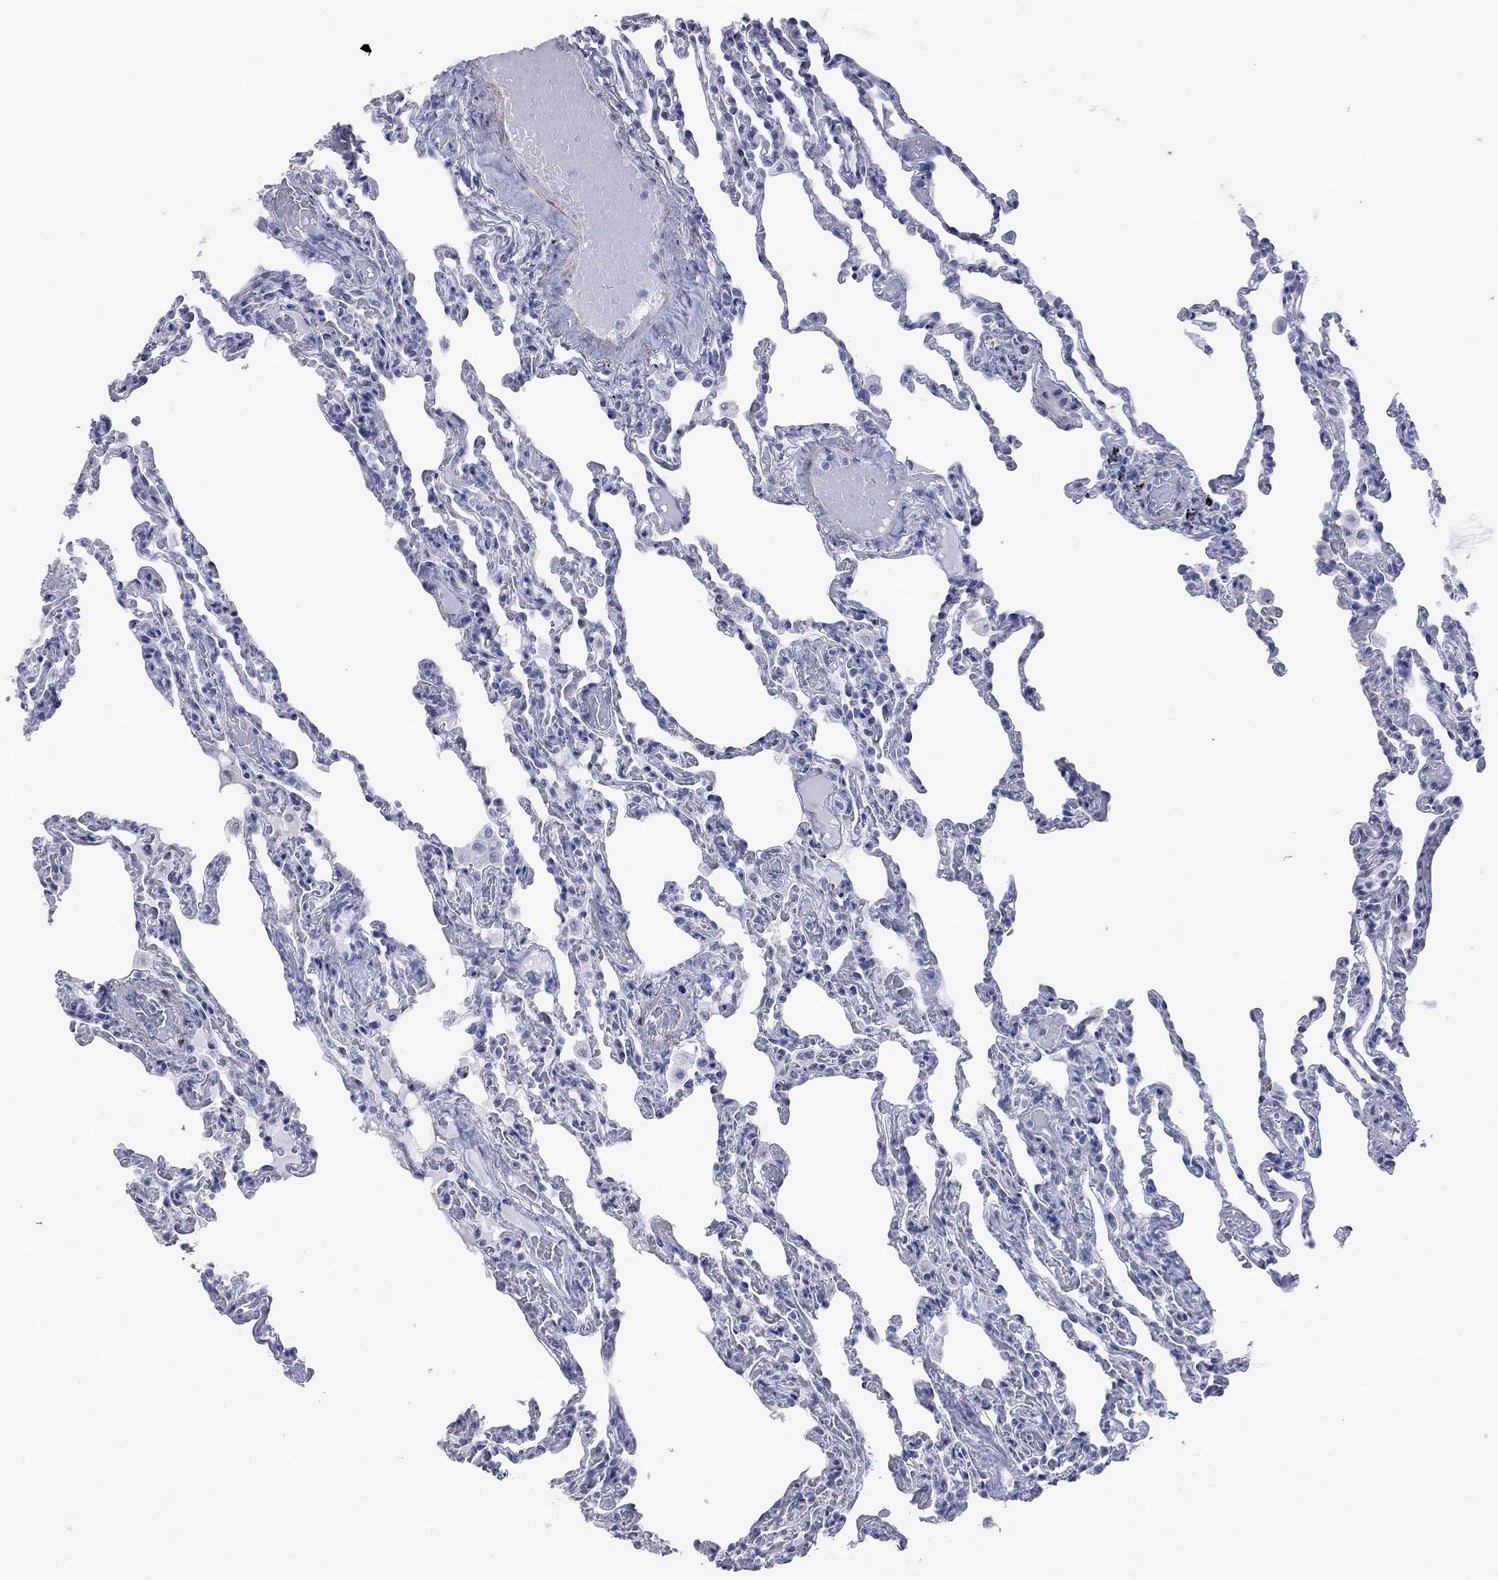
{"staining": {"intensity": "negative", "quantity": "none", "location": "none"}, "tissue": "lung", "cell_type": "Alveolar cells", "image_type": "normal", "snomed": [{"axis": "morphology", "description": "Normal tissue, NOS"}, {"axis": "topography", "description": "Lung"}], "caption": "IHC image of benign lung stained for a protein (brown), which reveals no staining in alveolar cells. Nuclei are stained in blue.", "gene": "BPIFB1", "patient": {"sex": "female", "age": 43}}